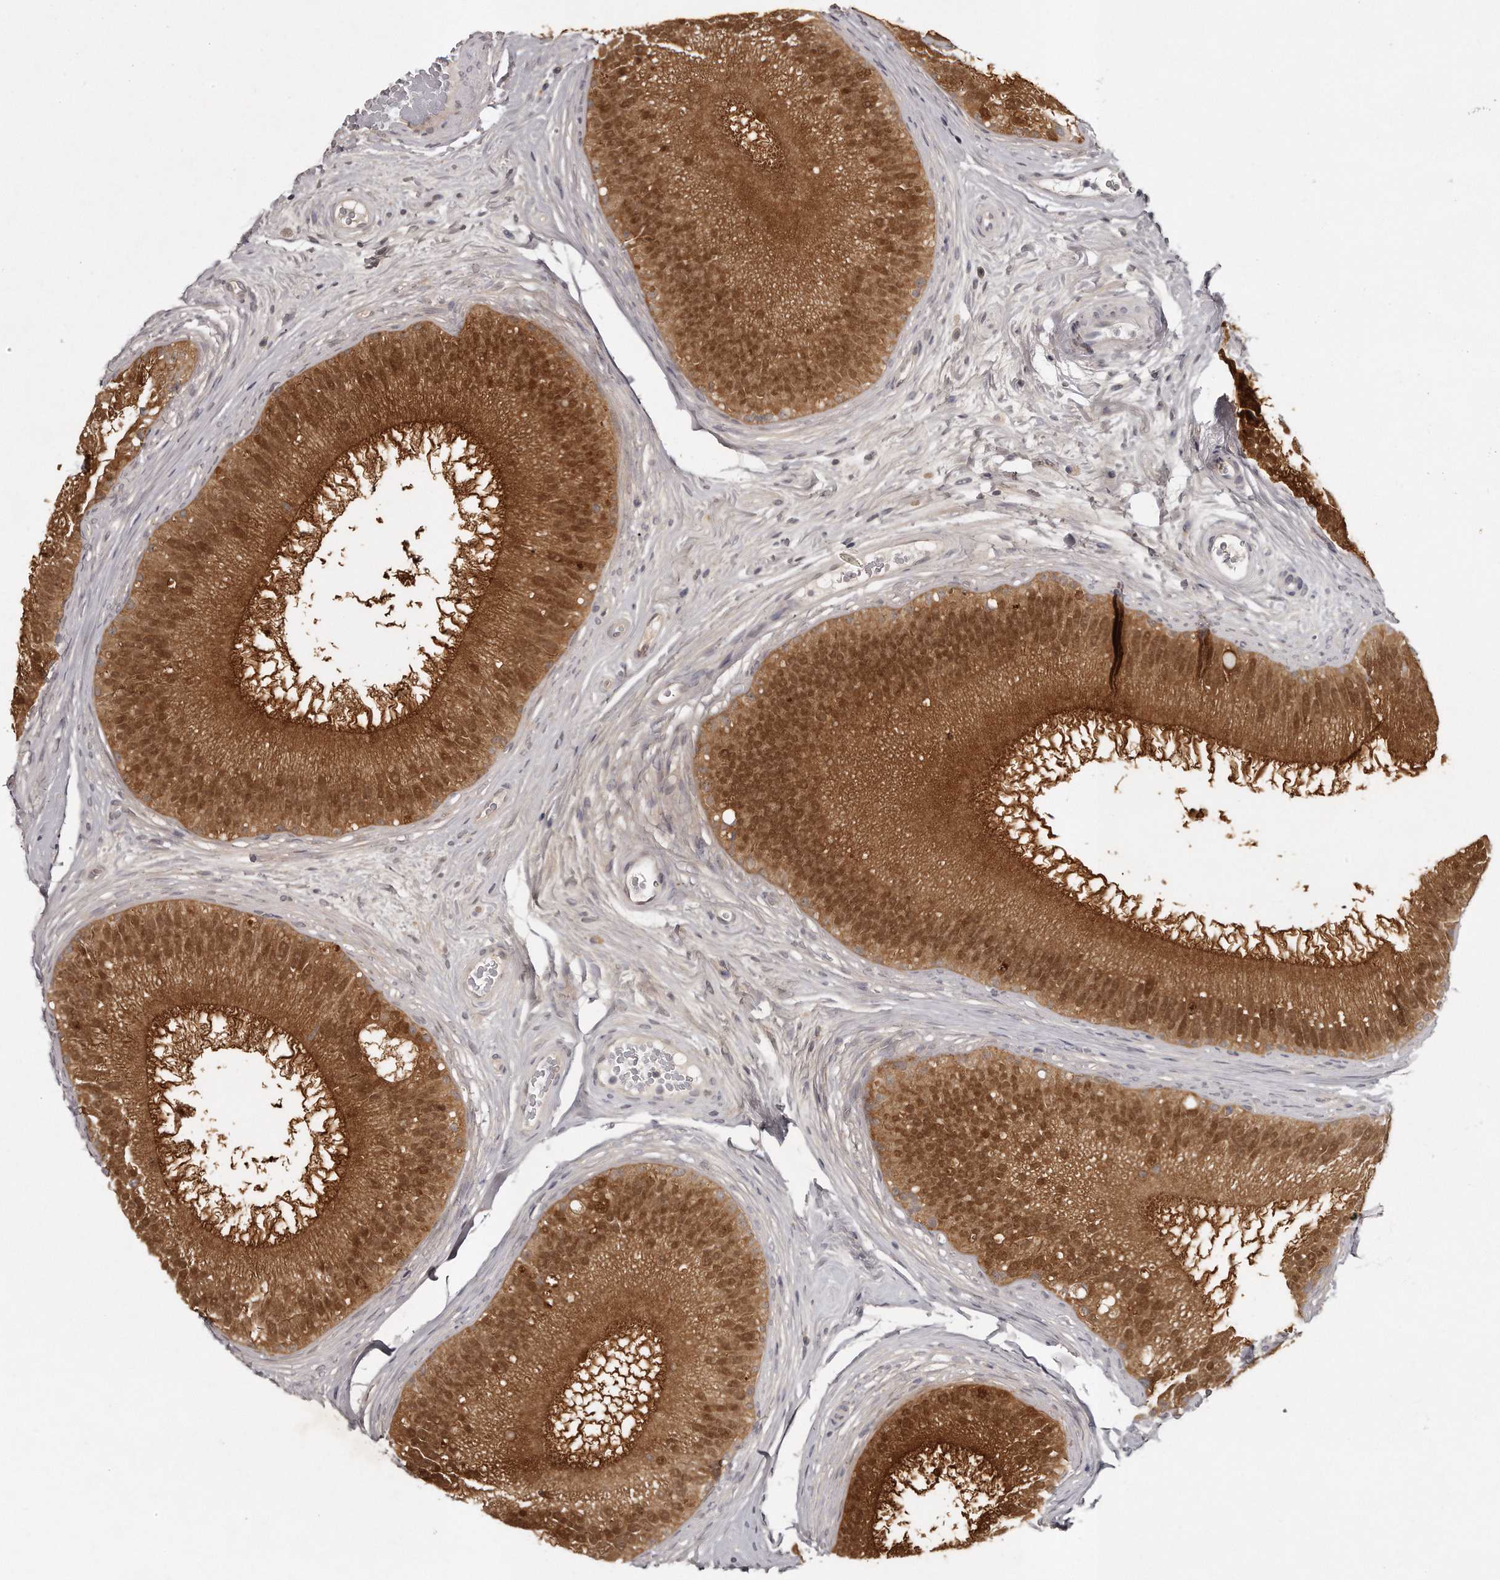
{"staining": {"intensity": "strong", "quantity": ">75%", "location": "cytoplasmic/membranous,nuclear"}, "tissue": "epididymis", "cell_type": "Glandular cells", "image_type": "normal", "snomed": [{"axis": "morphology", "description": "Normal tissue, NOS"}, {"axis": "topography", "description": "Epididymis"}], "caption": "Epididymis stained with a brown dye reveals strong cytoplasmic/membranous,nuclear positive positivity in about >75% of glandular cells.", "gene": "GGCT", "patient": {"sex": "male", "age": 45}}